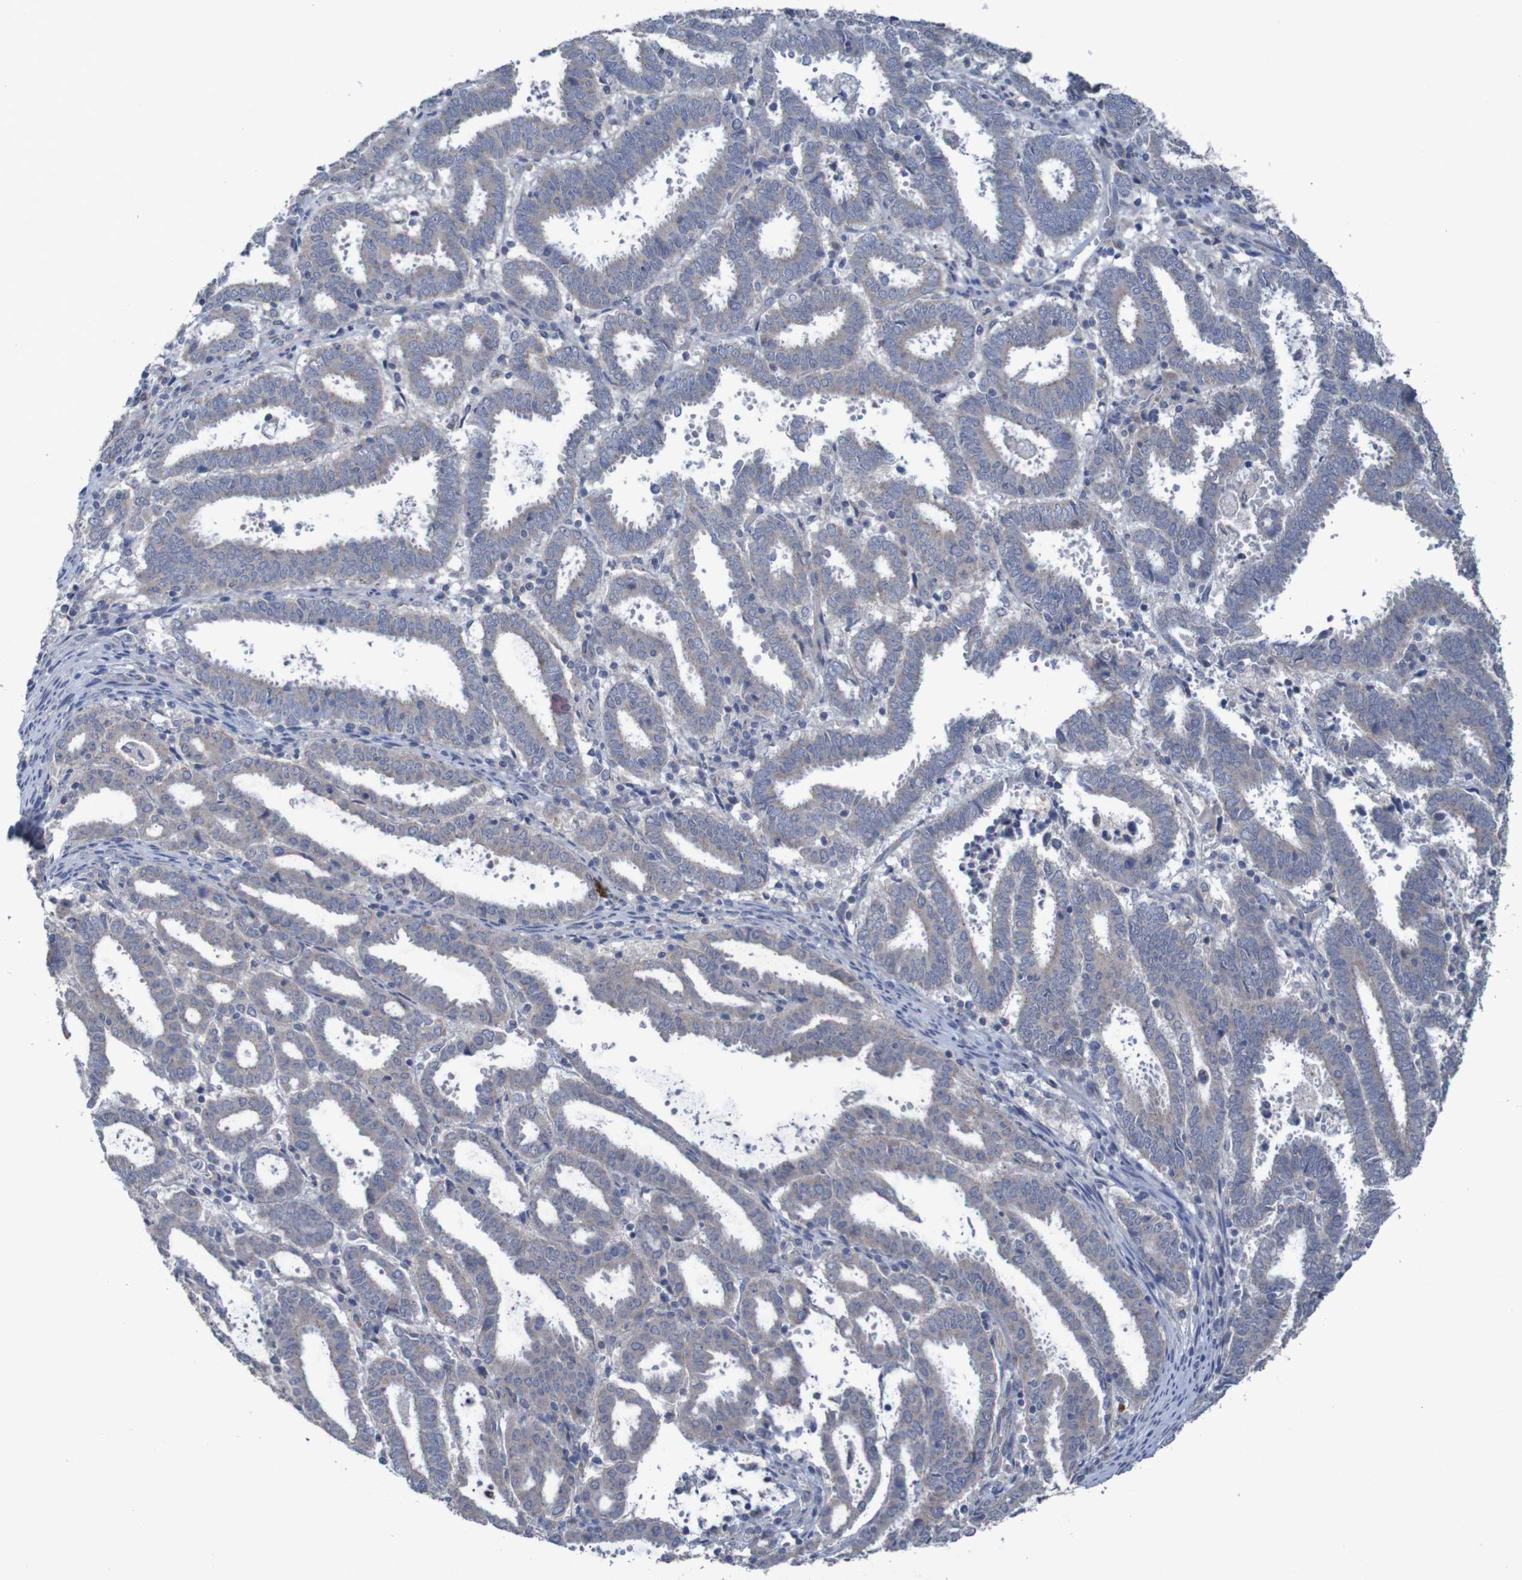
{"staining": {"intensity": "weak", "quantity": ">75%", "location": "cytoplasmic/membranous"}, "tissue": "endometrial cancer", "cell_type": "Tumor cells", "image_type": "cancer", "snomed": [{"axis": "morphology", "description": "Adenocarcinoma, NOS"}, {"axis": "topography", "description": "Uterus"}], "caption": "Tumor cells demonstrate weak cytoplasmic/membranous expression in approximately >75% of cells in endometrial adenocarcinoma.", "gene": "ANGPT4", "patient": {"sex": "female", "age": 83}}